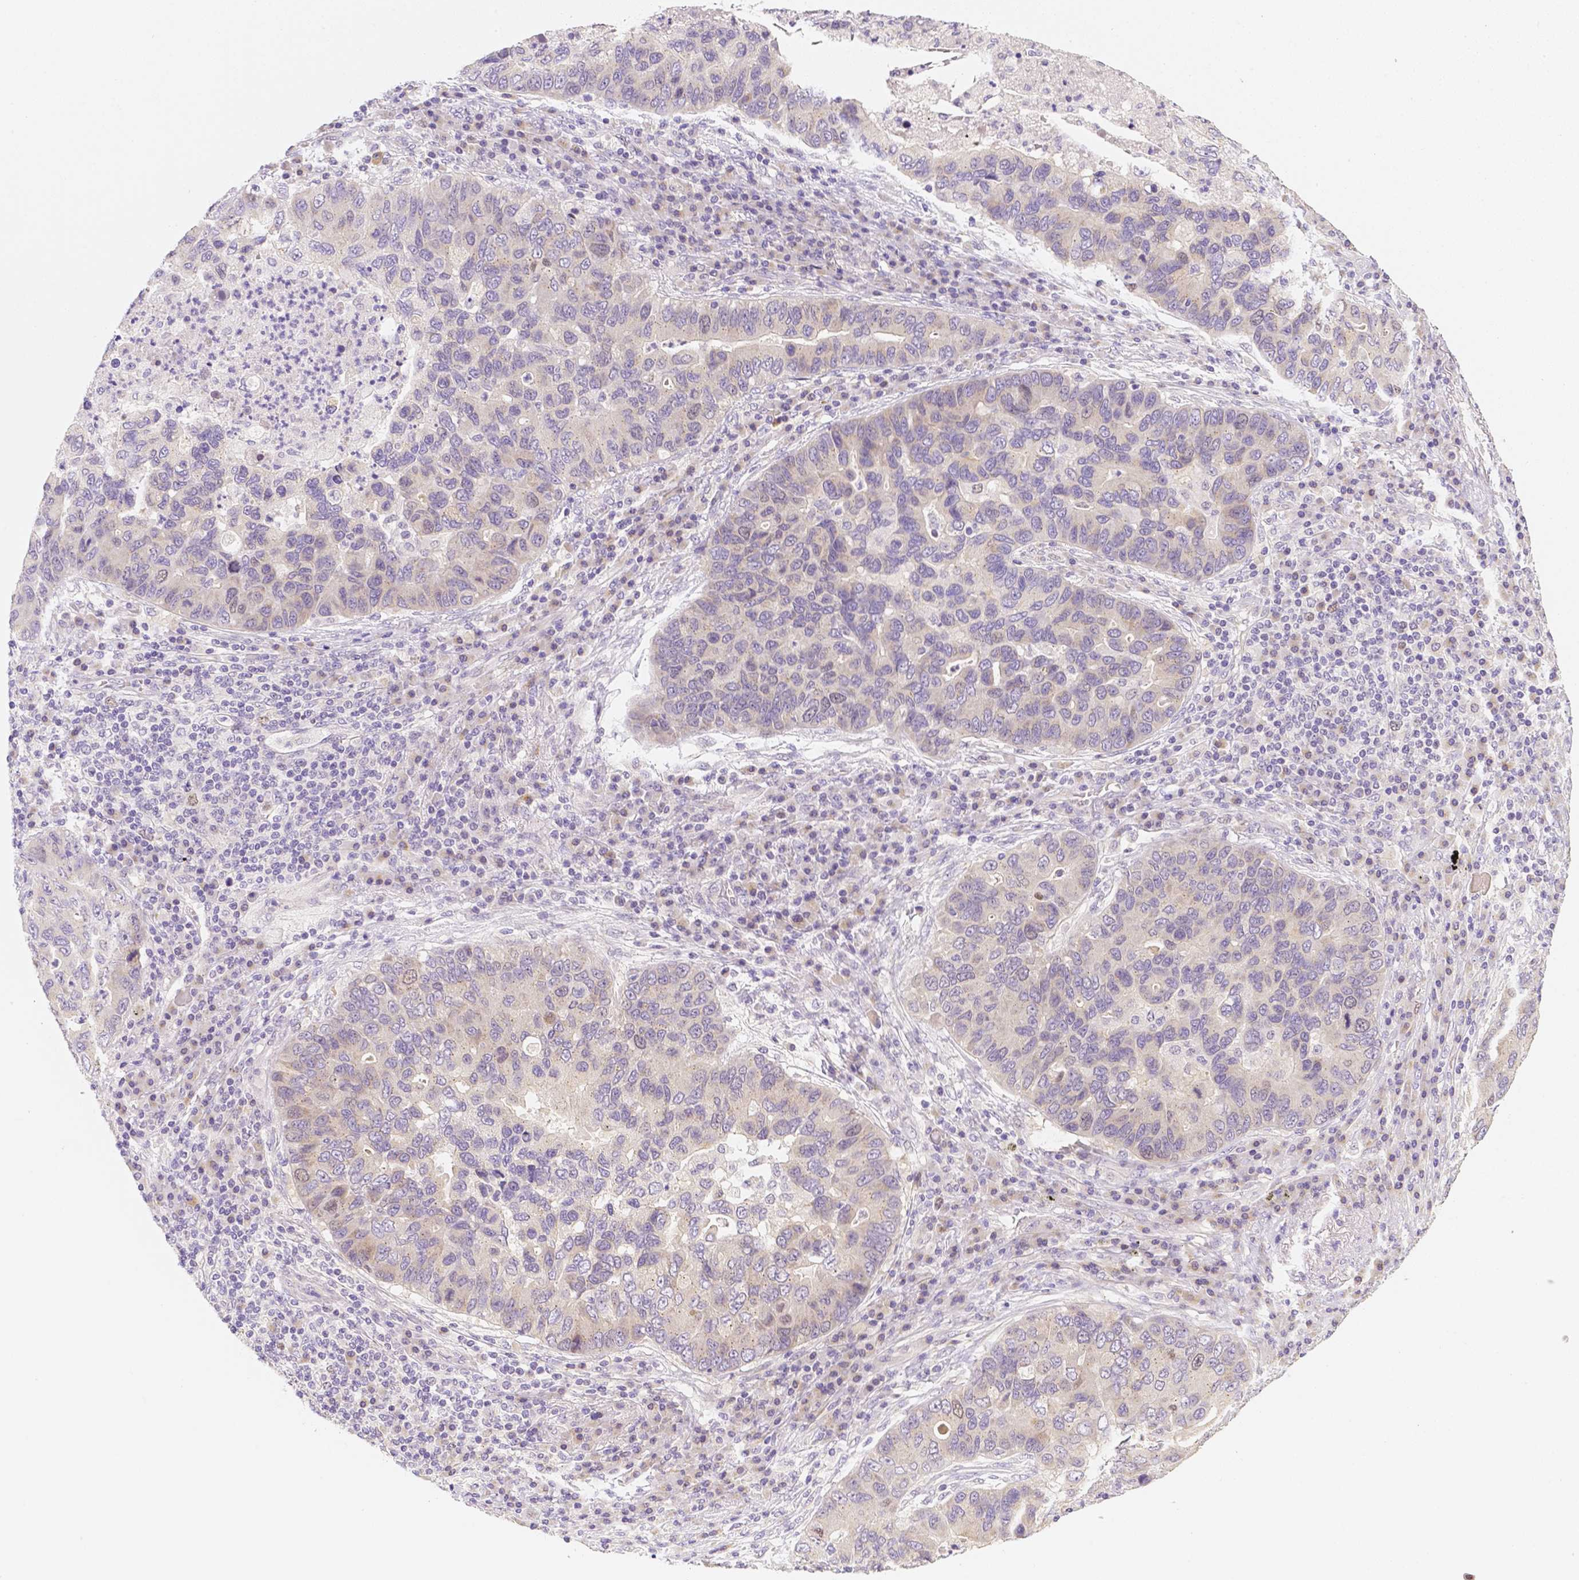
{"staining": {"intensity": "negative", "quantity": "none", "location": "none"}, "tissue": "lung cancer", "cell_type": "Tumor cells", "image_type": "cancer", "snomed": [{"axis": "morphology", "description": "Adenocarcinoma, NOS"}, {"axis": "morphology", "description": "Adenocarcinoma, metastatic, NOS"}, {"axis": "topography", "description": "Lymph node"}, {"axis": "topography", "description": "Lung"}], "caption": "Immunohistochemistry (IHC) photomicrograph of human lung cancer (adenocarcinoma) stained for a protein (brown), which reveals no expression in tumor cells. Nuclei are stained in blue.", "gene": "C10orf67", "patient": {"sex": "female", "age": 54}}